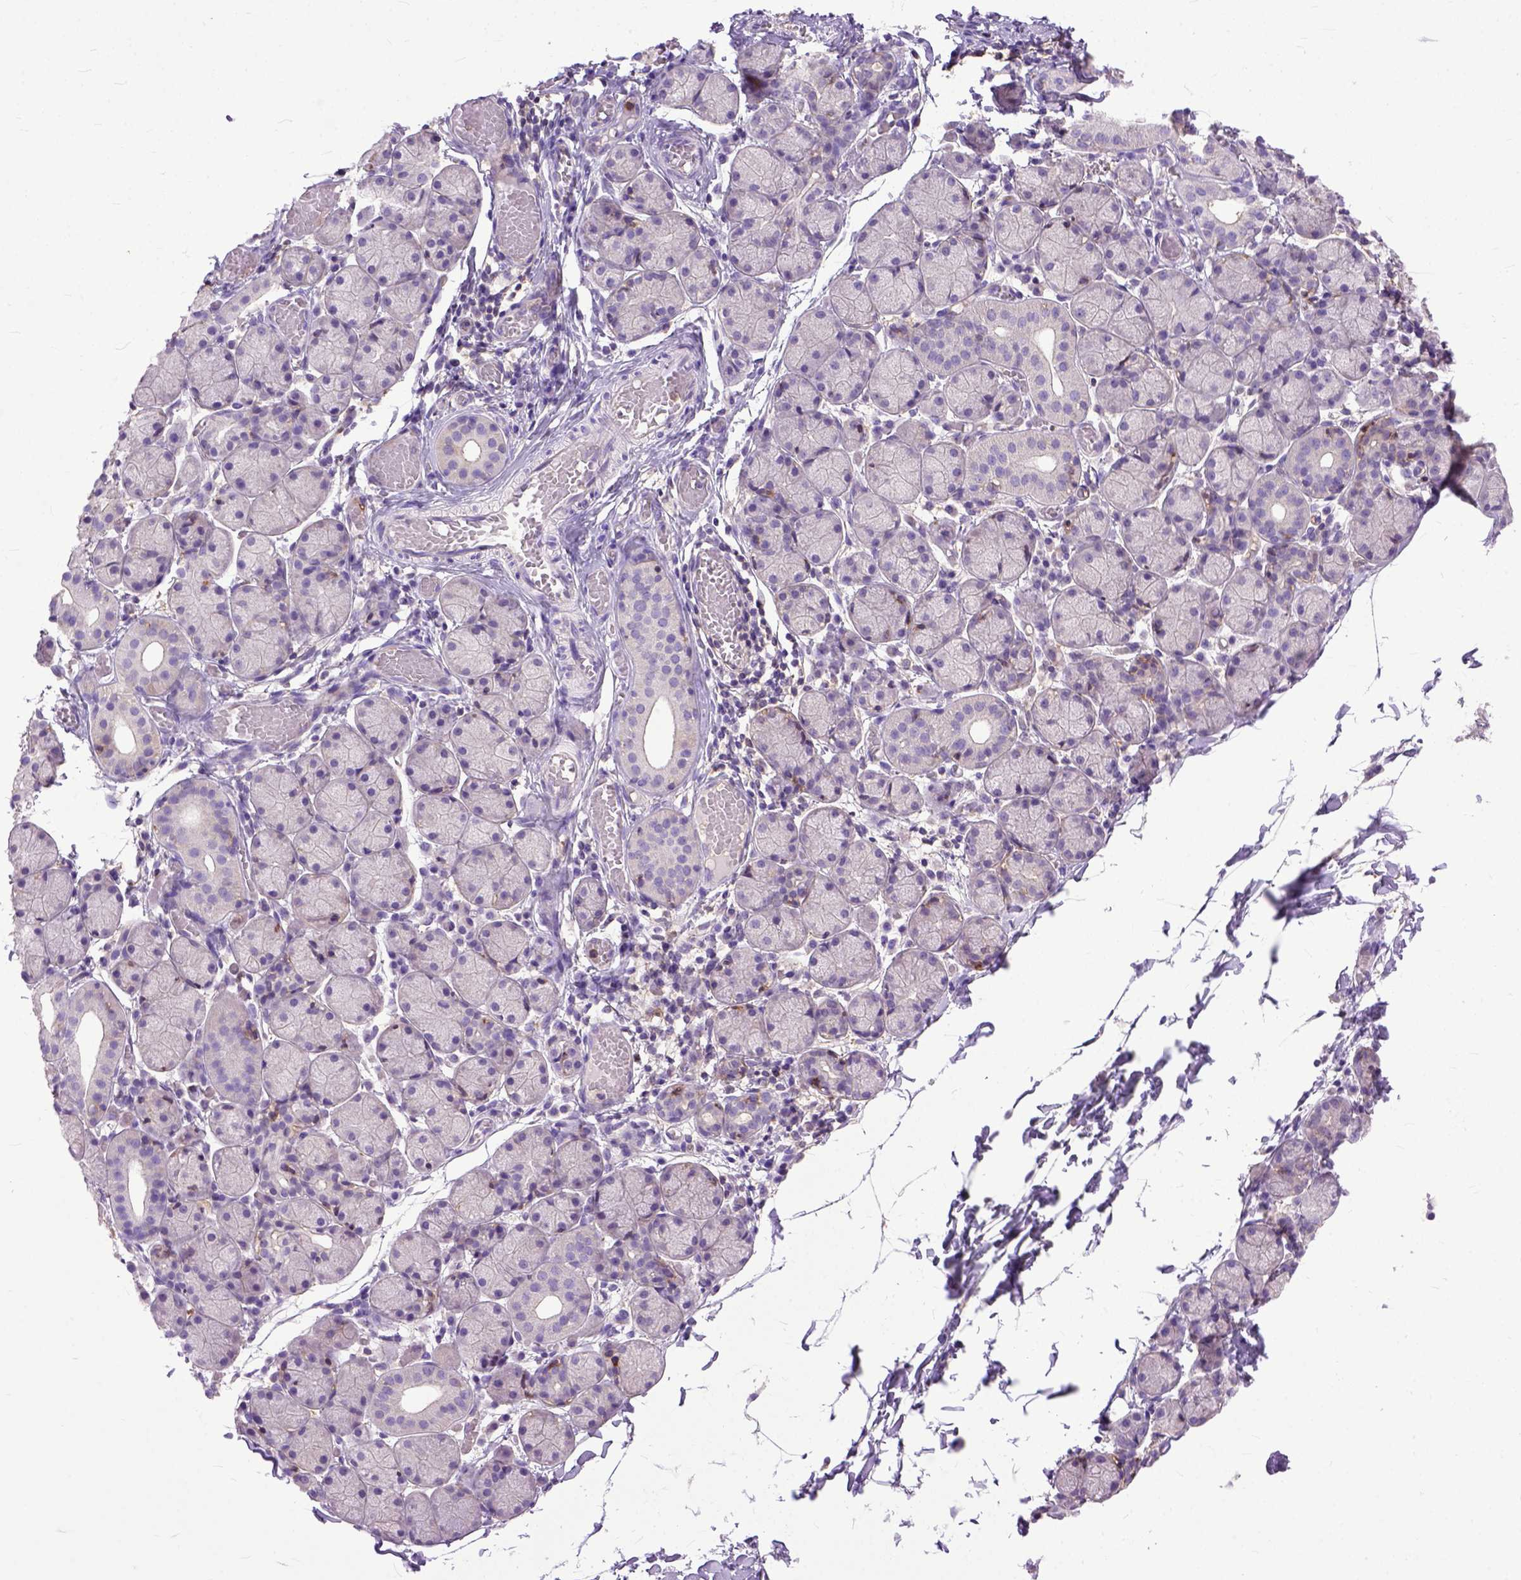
{"staining": {"intensity": "weak", "quantity": "<25%", "location": "cytoplasmic/membranous"}, "tissue": "salivary gland", "cell_type": "Glandular cells", "image_type": "normal", "snomed": [{"axis": "morphology", "description": "Normal tissue, NOS"}, {"axis": "topography", "description": "Salivary gland"}], "caption": "A histopathology image of human salivary gland is negative for staining in glandular cells. Brightfield microscopy of immunohistochemistry (IHC) stained with DAB (brown) and hematoxylin (blue), captured at high magnification.", "gene": "NAMPT", "patient": {"sex": "female", "age": 24}}